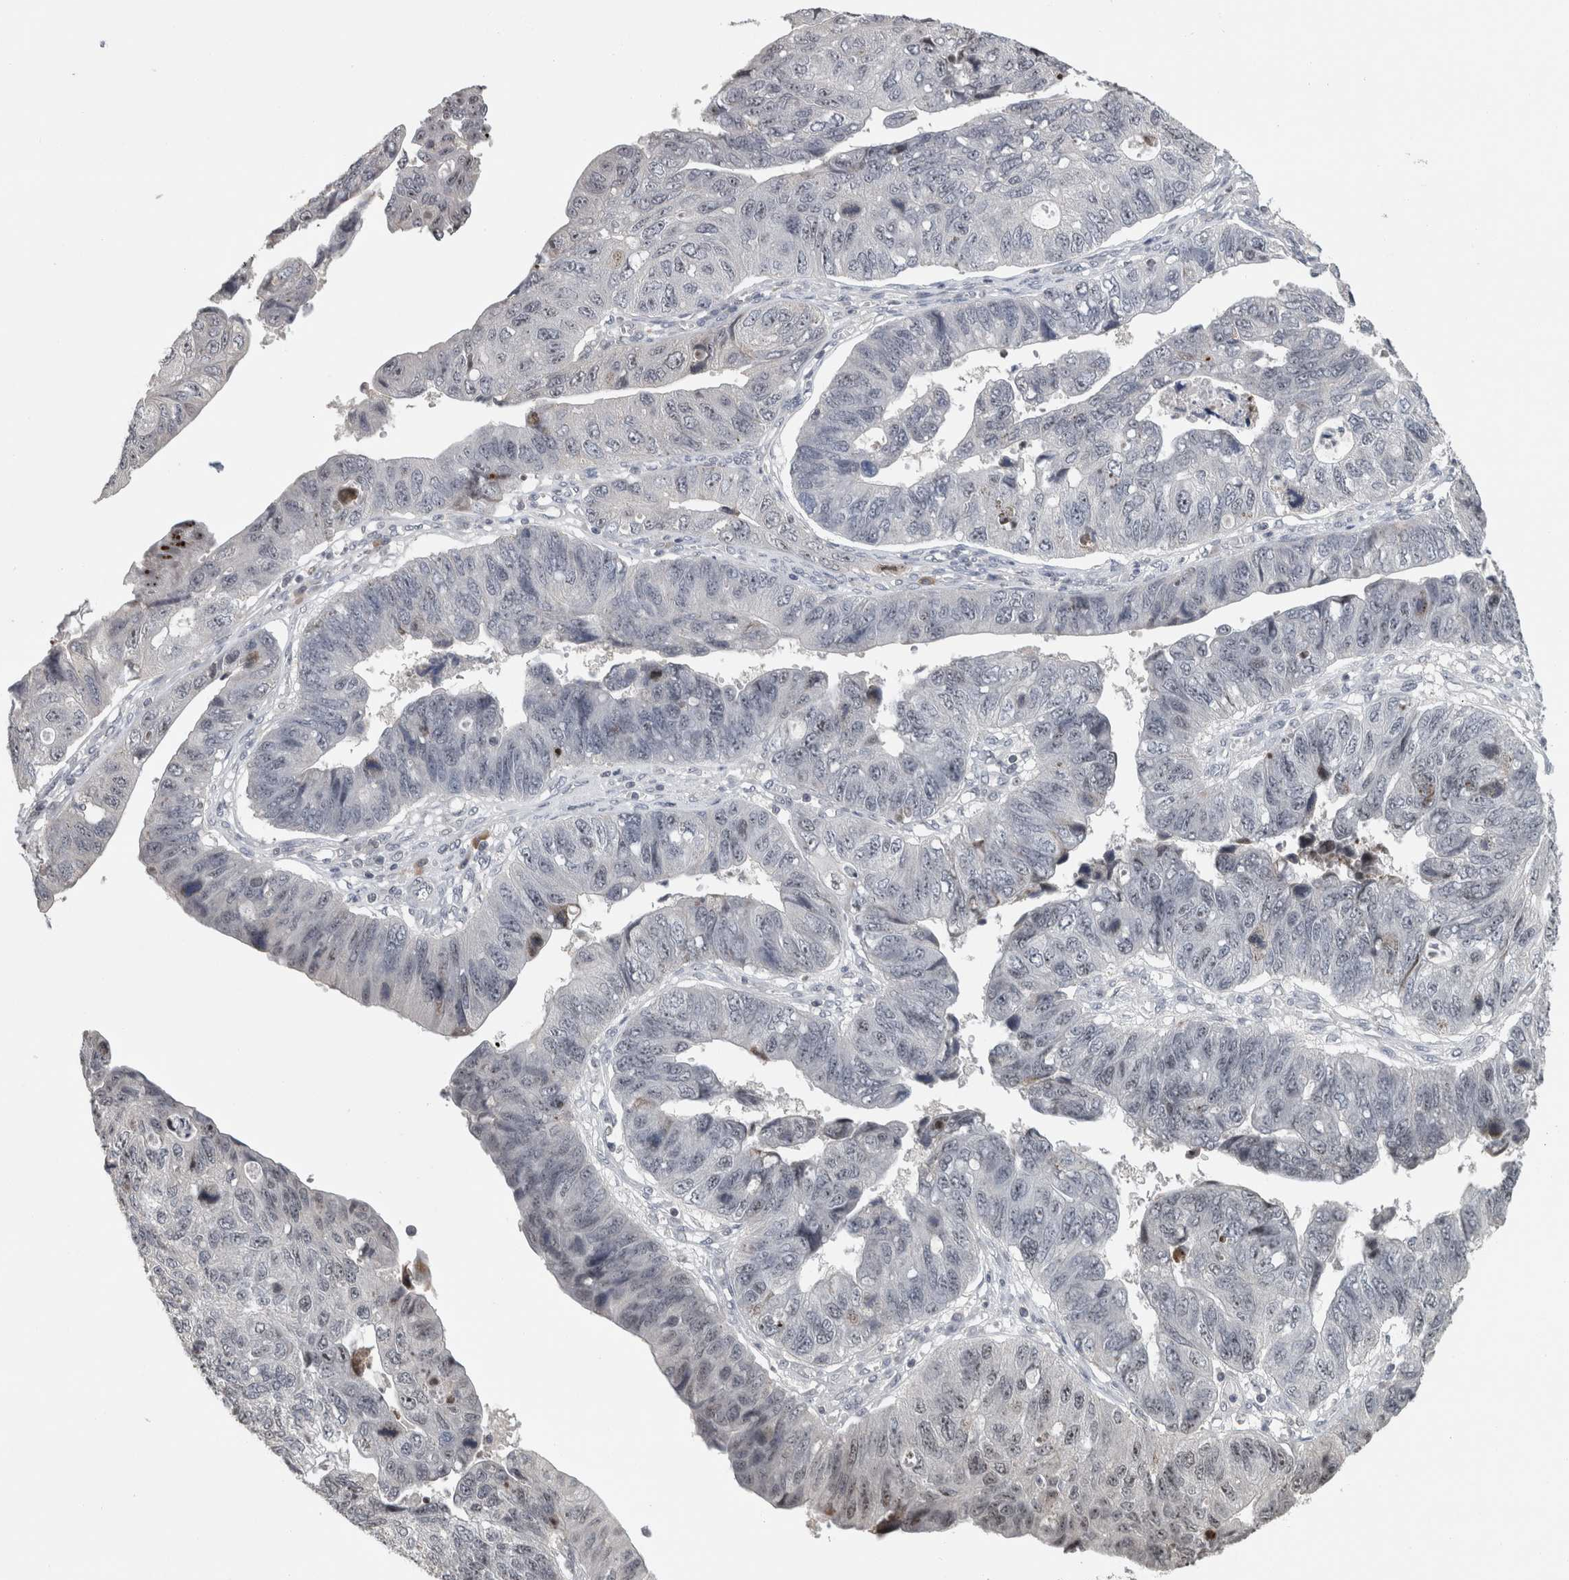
{"staining": {"intensity": "negative", "quantity": "none", "location": "none"}, "tissue": "stomach cancer", "cell_type": "Tumor cells", "image_type": "cancer", "snomed": [{"axis": "morphology", "description": "Adenocarcinoma, NOS"}, {"axis": "topography", "description": "Stomach"}], "caption": "Immunohistochemistry (IHC) of adenocarcinoma (stomach) reveals no positivity in tumor cells. (Brightfield microscopy of DAB immunohistochemistry at high magnification).", "gene": "RBM28", "patient": {"sex": "male", "age": 59}}